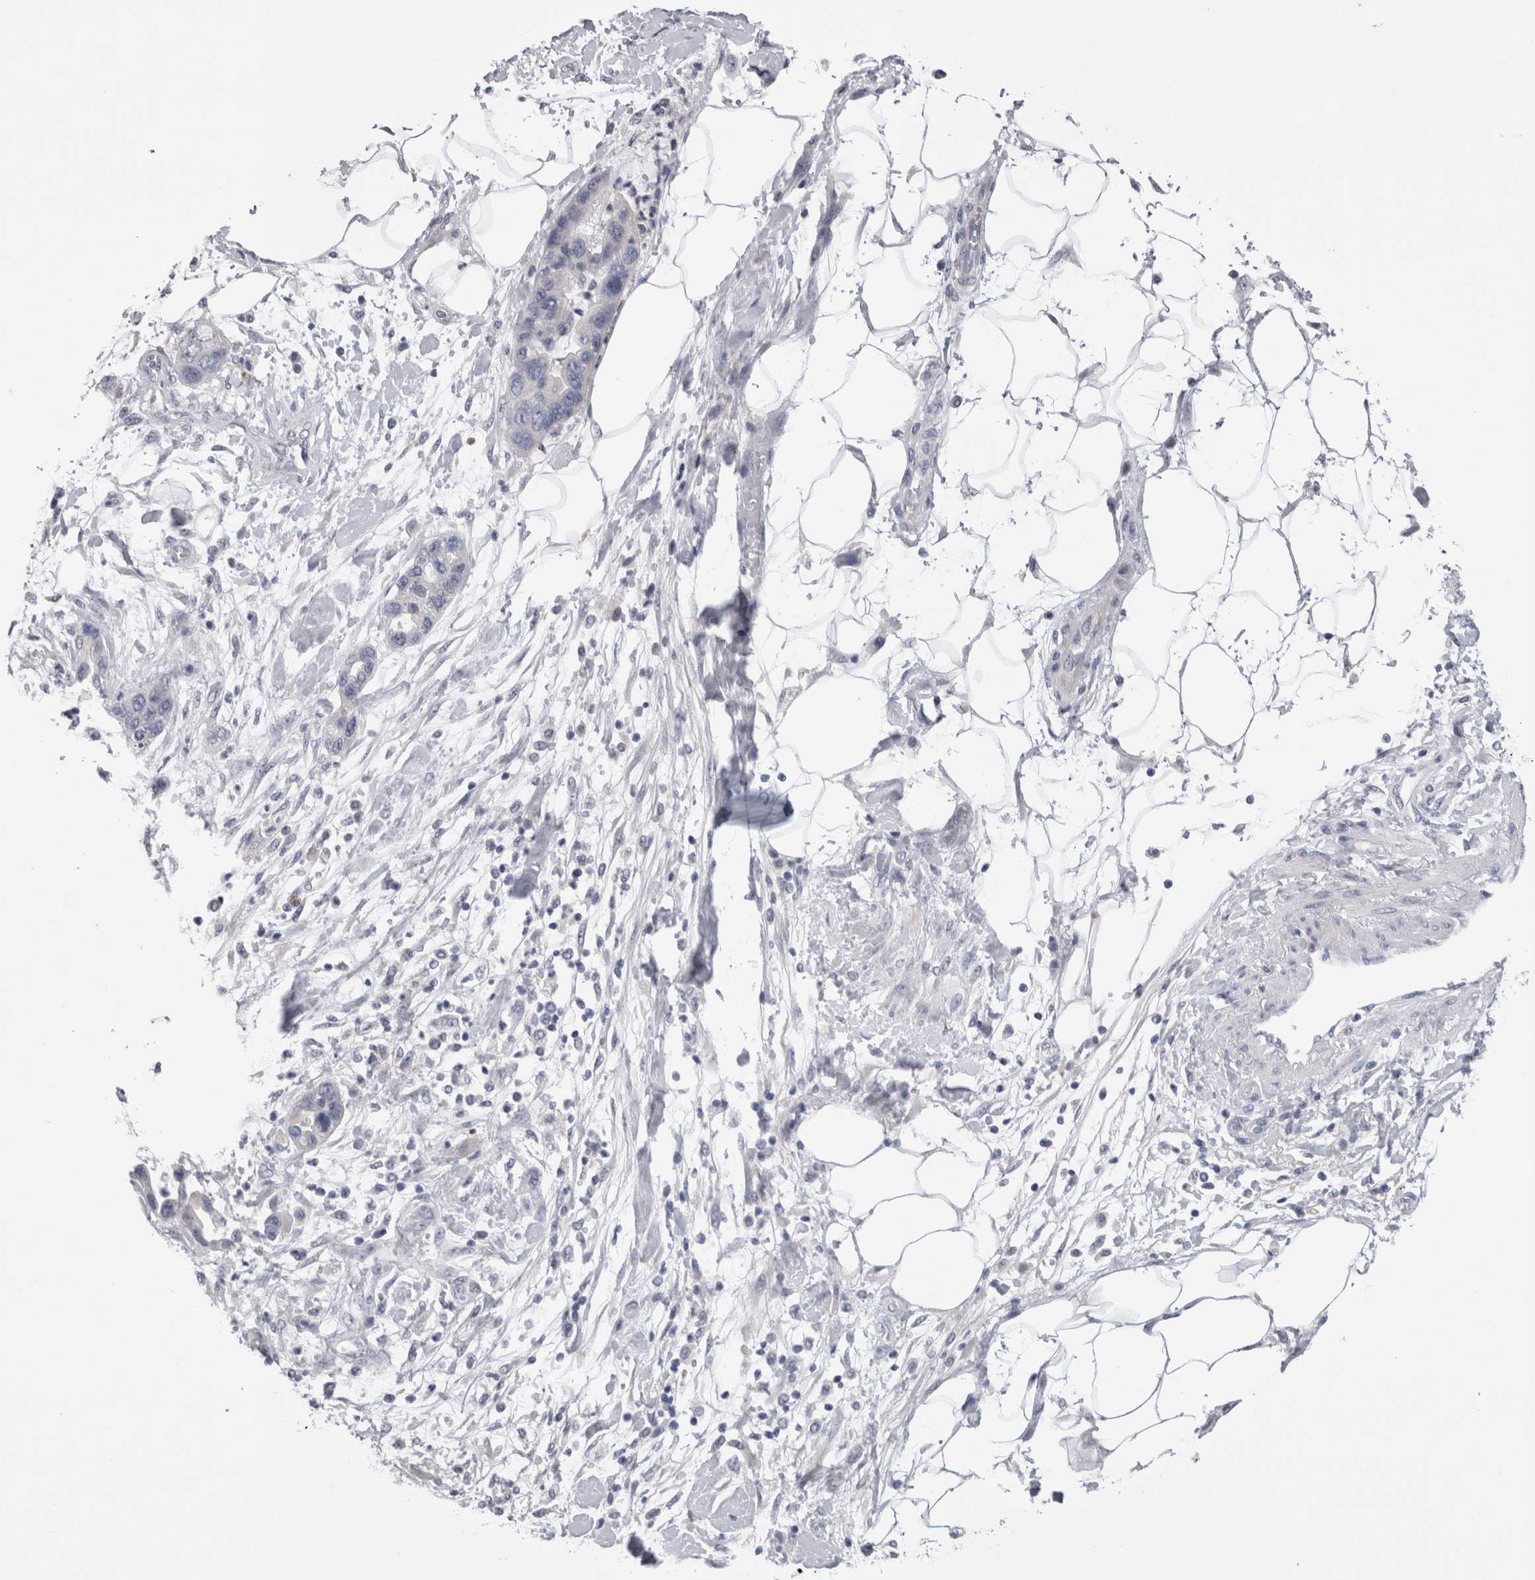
{"staining": {"intensity": "negative", "quantity": "none", "location": "none"}, "tissue": "pancreatic cancer", "cell_type": "Tumor cells", "image_type": "cancer", "snomed": [{"axis": "morphology", "description": "Normal tissue, NOS"}, {"axis": "morphology", "description": "Adenocarcinoma, NOS"}, {"axis": "topography", "description": "Pancreas"}], "caption": "Immunohistochemistry image of pancreatic cancer (adenocarcinoma) stained for a protein (brown), which displays no staining in tumor cells.", "gene": "PWP2", "patient": {"sex": "female", "age": 71}}